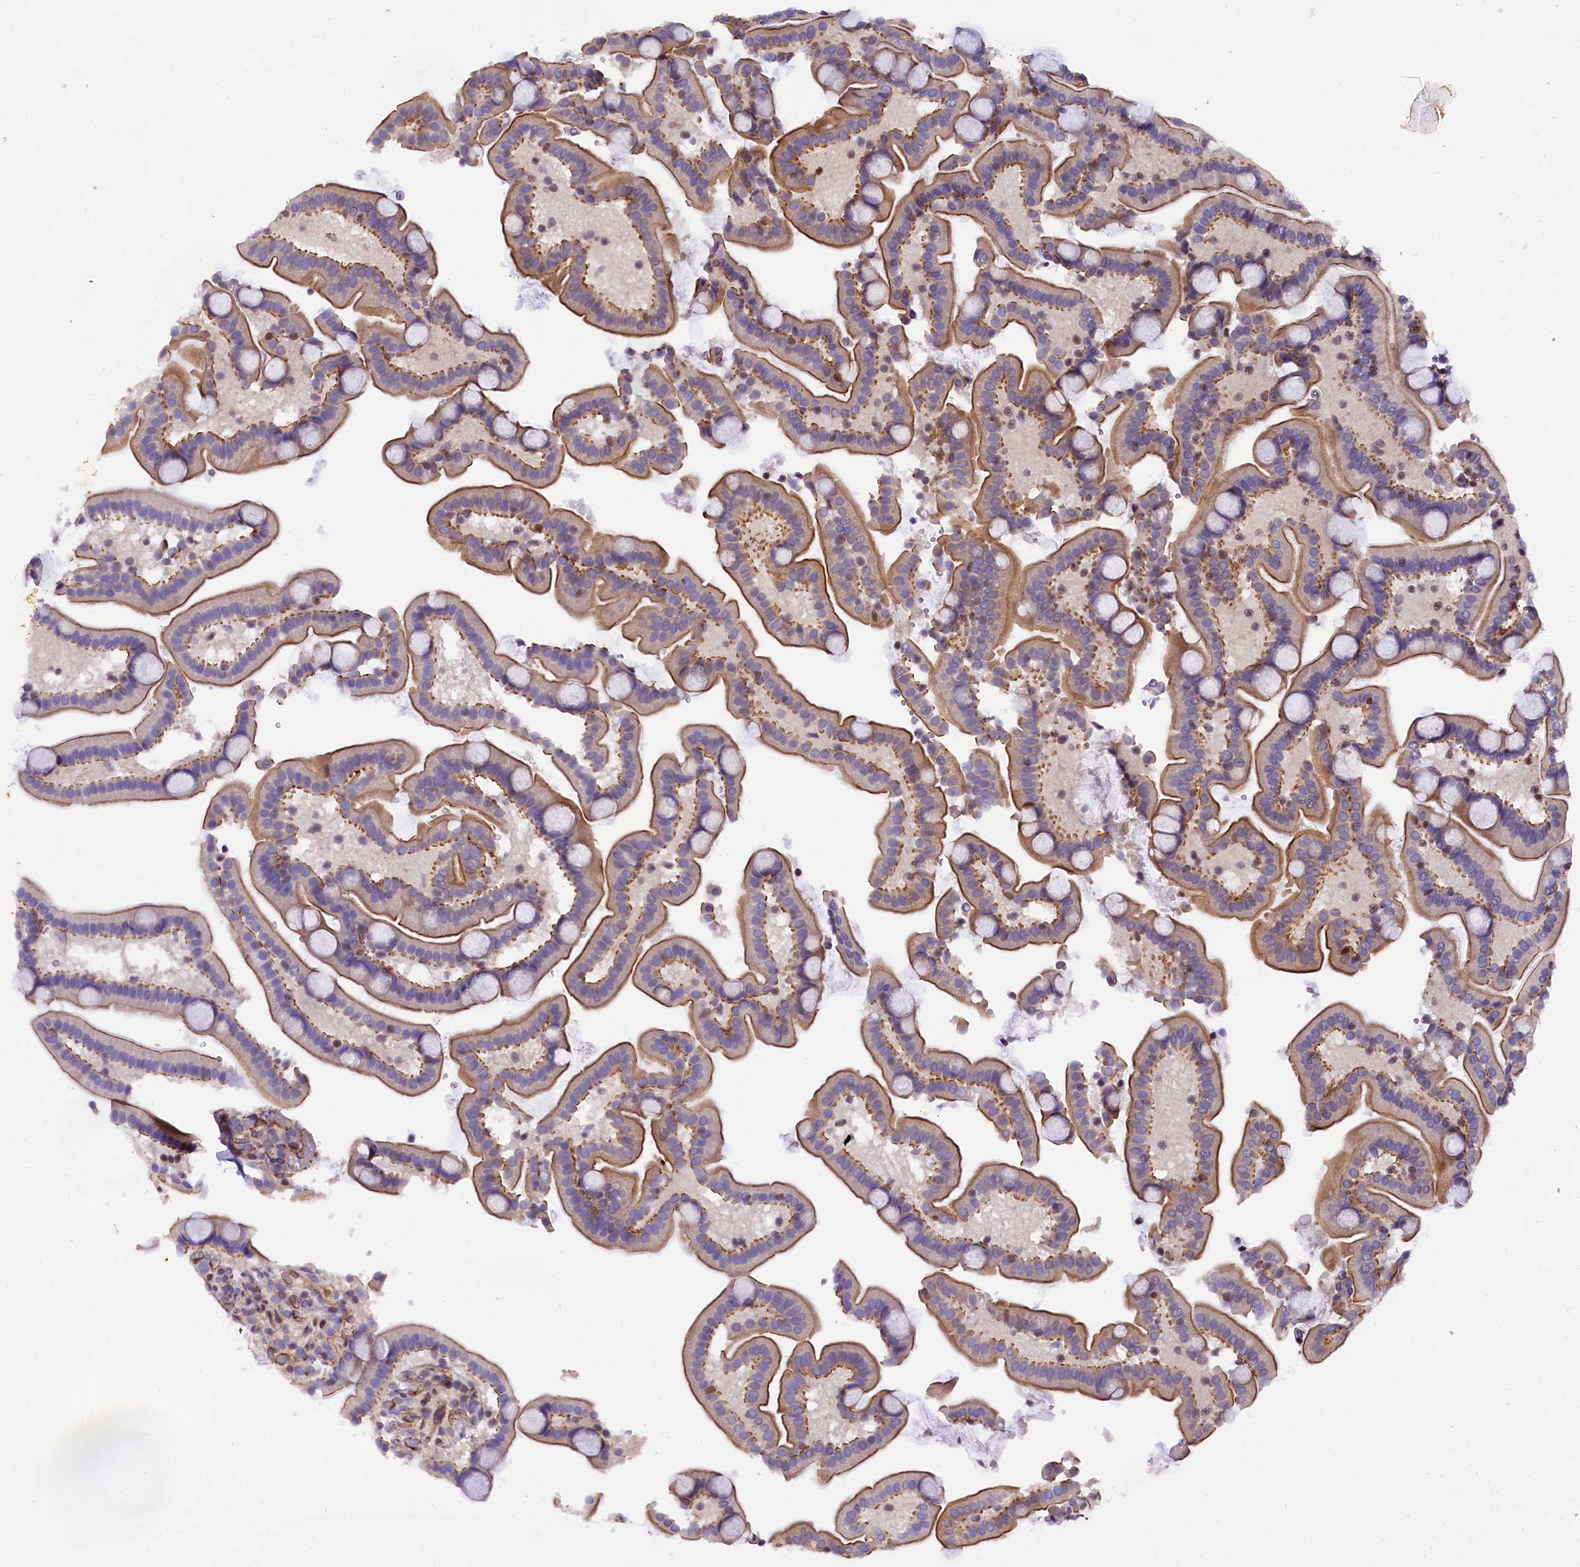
{"staining": {"intensity": "moderate", "quantity": "25%-75%", "location": "cytoplasmic/membranous"}, "tissue": "duodenum", "cell_type": "Glandular cells", "image_type": "normal", "snomed": [{"axis": "morphology", "description": "Normal tissue, NOS"}, {"axis": "topography", "description": "Duodenum"}], "caption": "Protein positivity by IHC shows moderate cytoplasmic/membranous expression in approximately 25%-75% of glandular cells in benign duodenum. (Brightfield microscopy of DAB IHC at high magnification).", "gene": "SP4", "patient": {"sex": "male", "age": 55}}